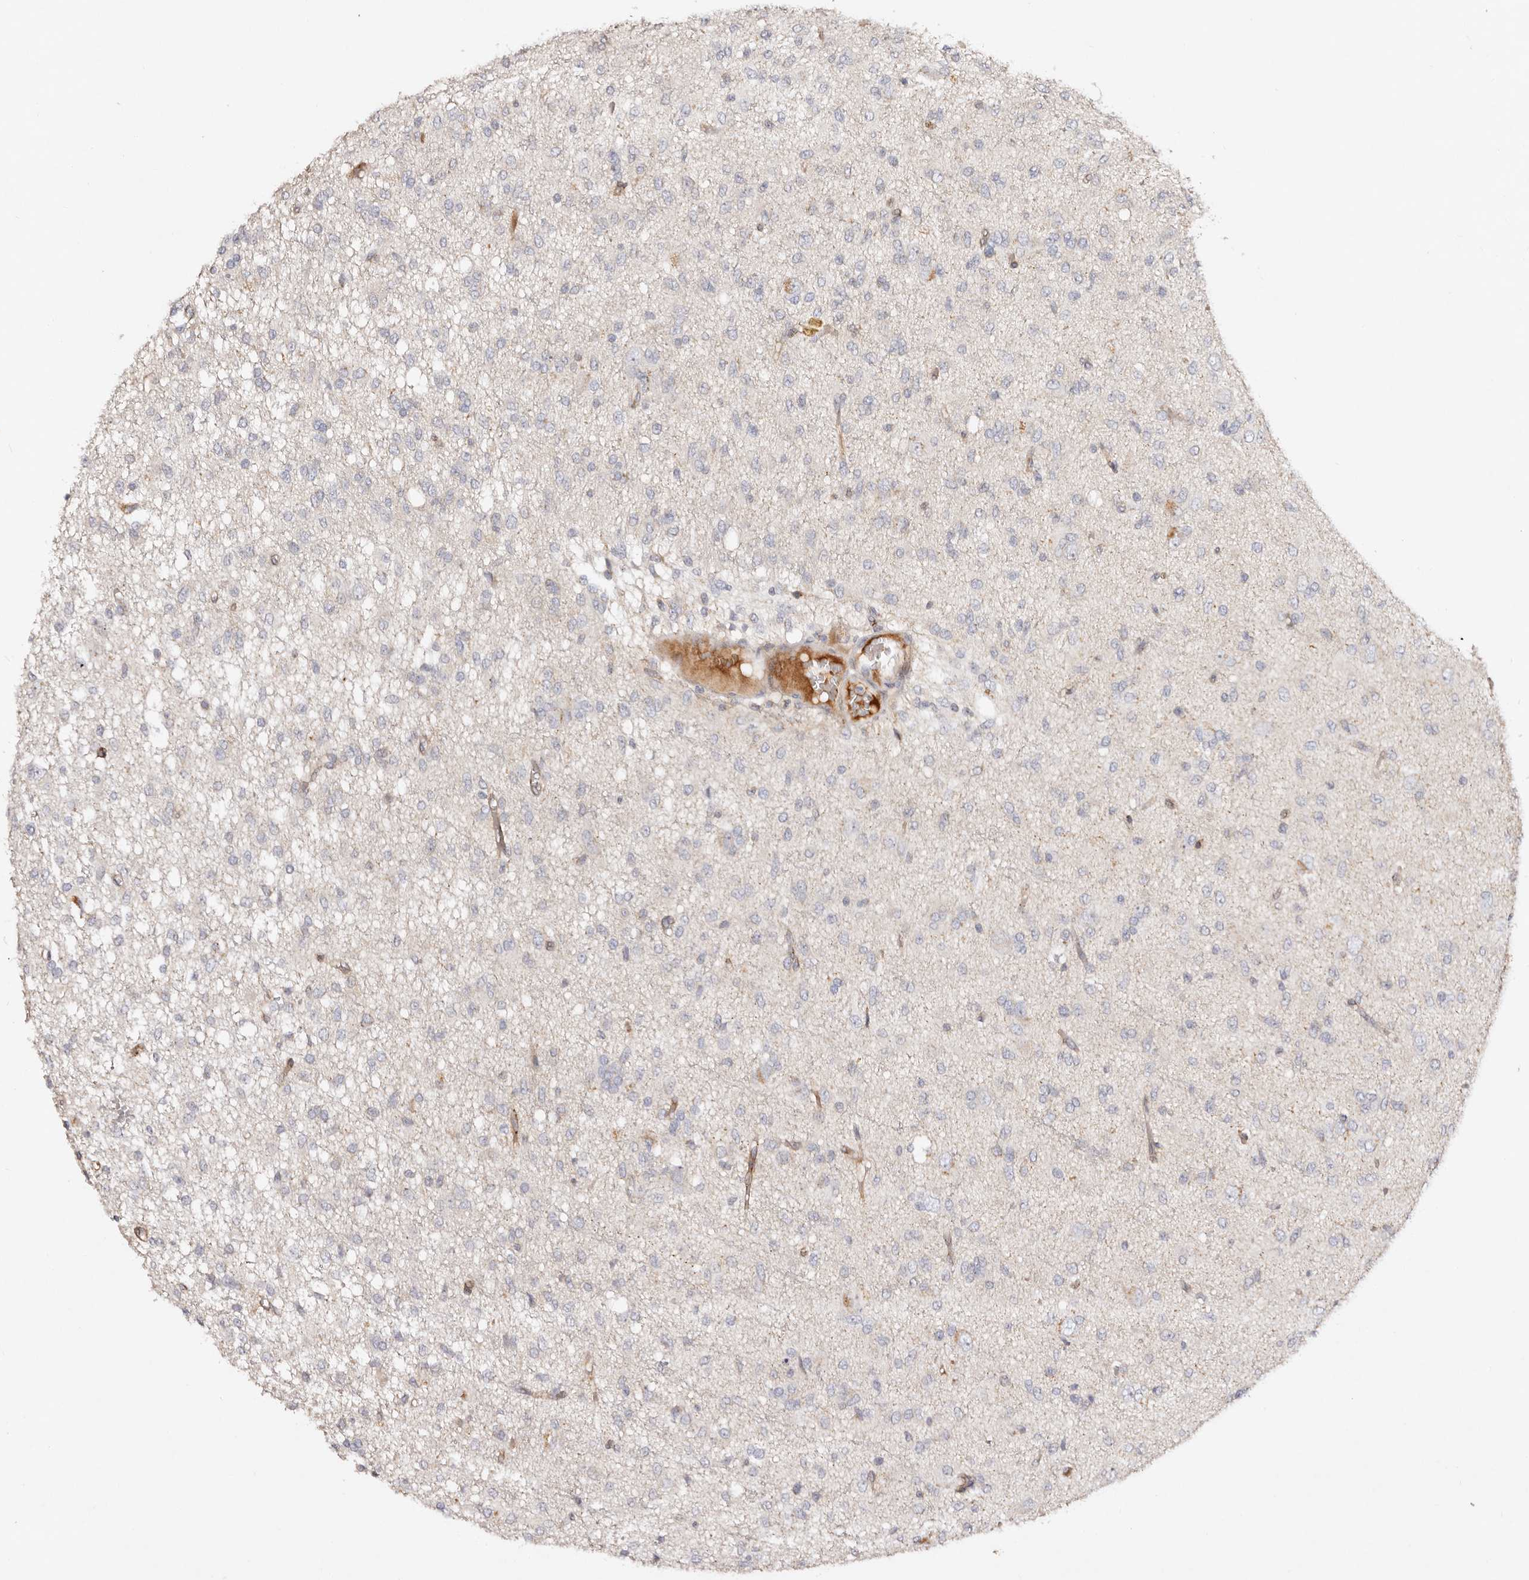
{"staining": {"intensity": "negative", "quantity": "none", "location": "none"}, "tissue": "glioma", "cell_type": "Tumor cells", "image_type": "cancer", "snomed": [{"axis": "morphology", "description": "Glioma, malignant, High grade"}, {"axis": "topography", "description": "Brain"}], "caption": "High power microscopy micrograph of an immunohistochemistry (IHC) histopathology image of malignant glioma (high-grade), revealing no significant expression in tumor cells.", "gene": "SERPINH1", "patient": {"sex": "female", "age": 59}}